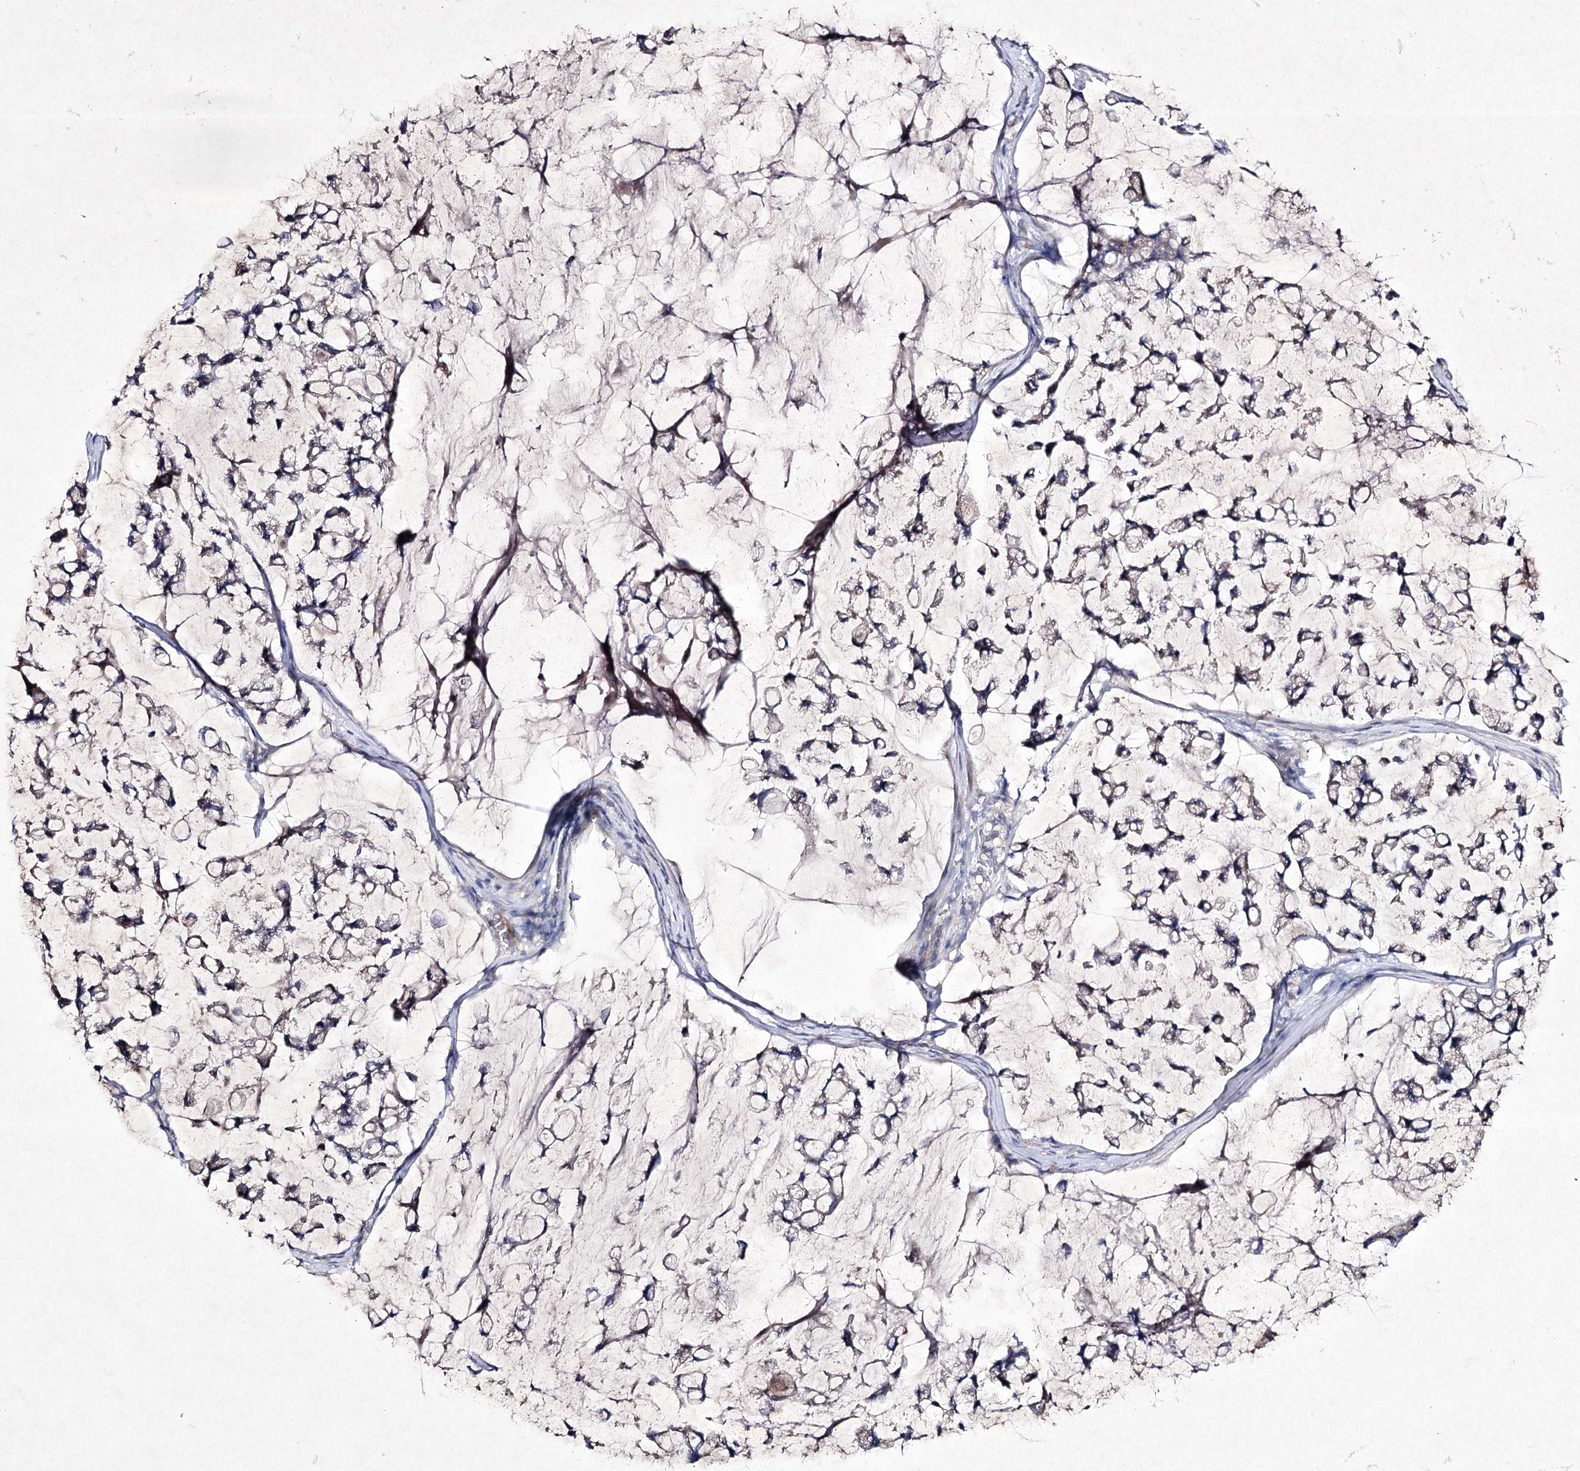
{"staining": {"intensity": "negative", "quantity": "none", "location": "none"}, "tissue": "stomach cancer", "cell_type": "Tumor cells", "image_type": "cancer", "snomed": [{"axis": "morphology", "description": "Adenocarcinoma, NOS"}, {"axis": "topography", "description": "Stomach, lower"}], "caption": "Immunohistochemical staining of human stomach cancer demonstrates no significant positivity in tumor cells.", "gene": "SEMA4G", "patient": {"sex": "male", "age": 67}}